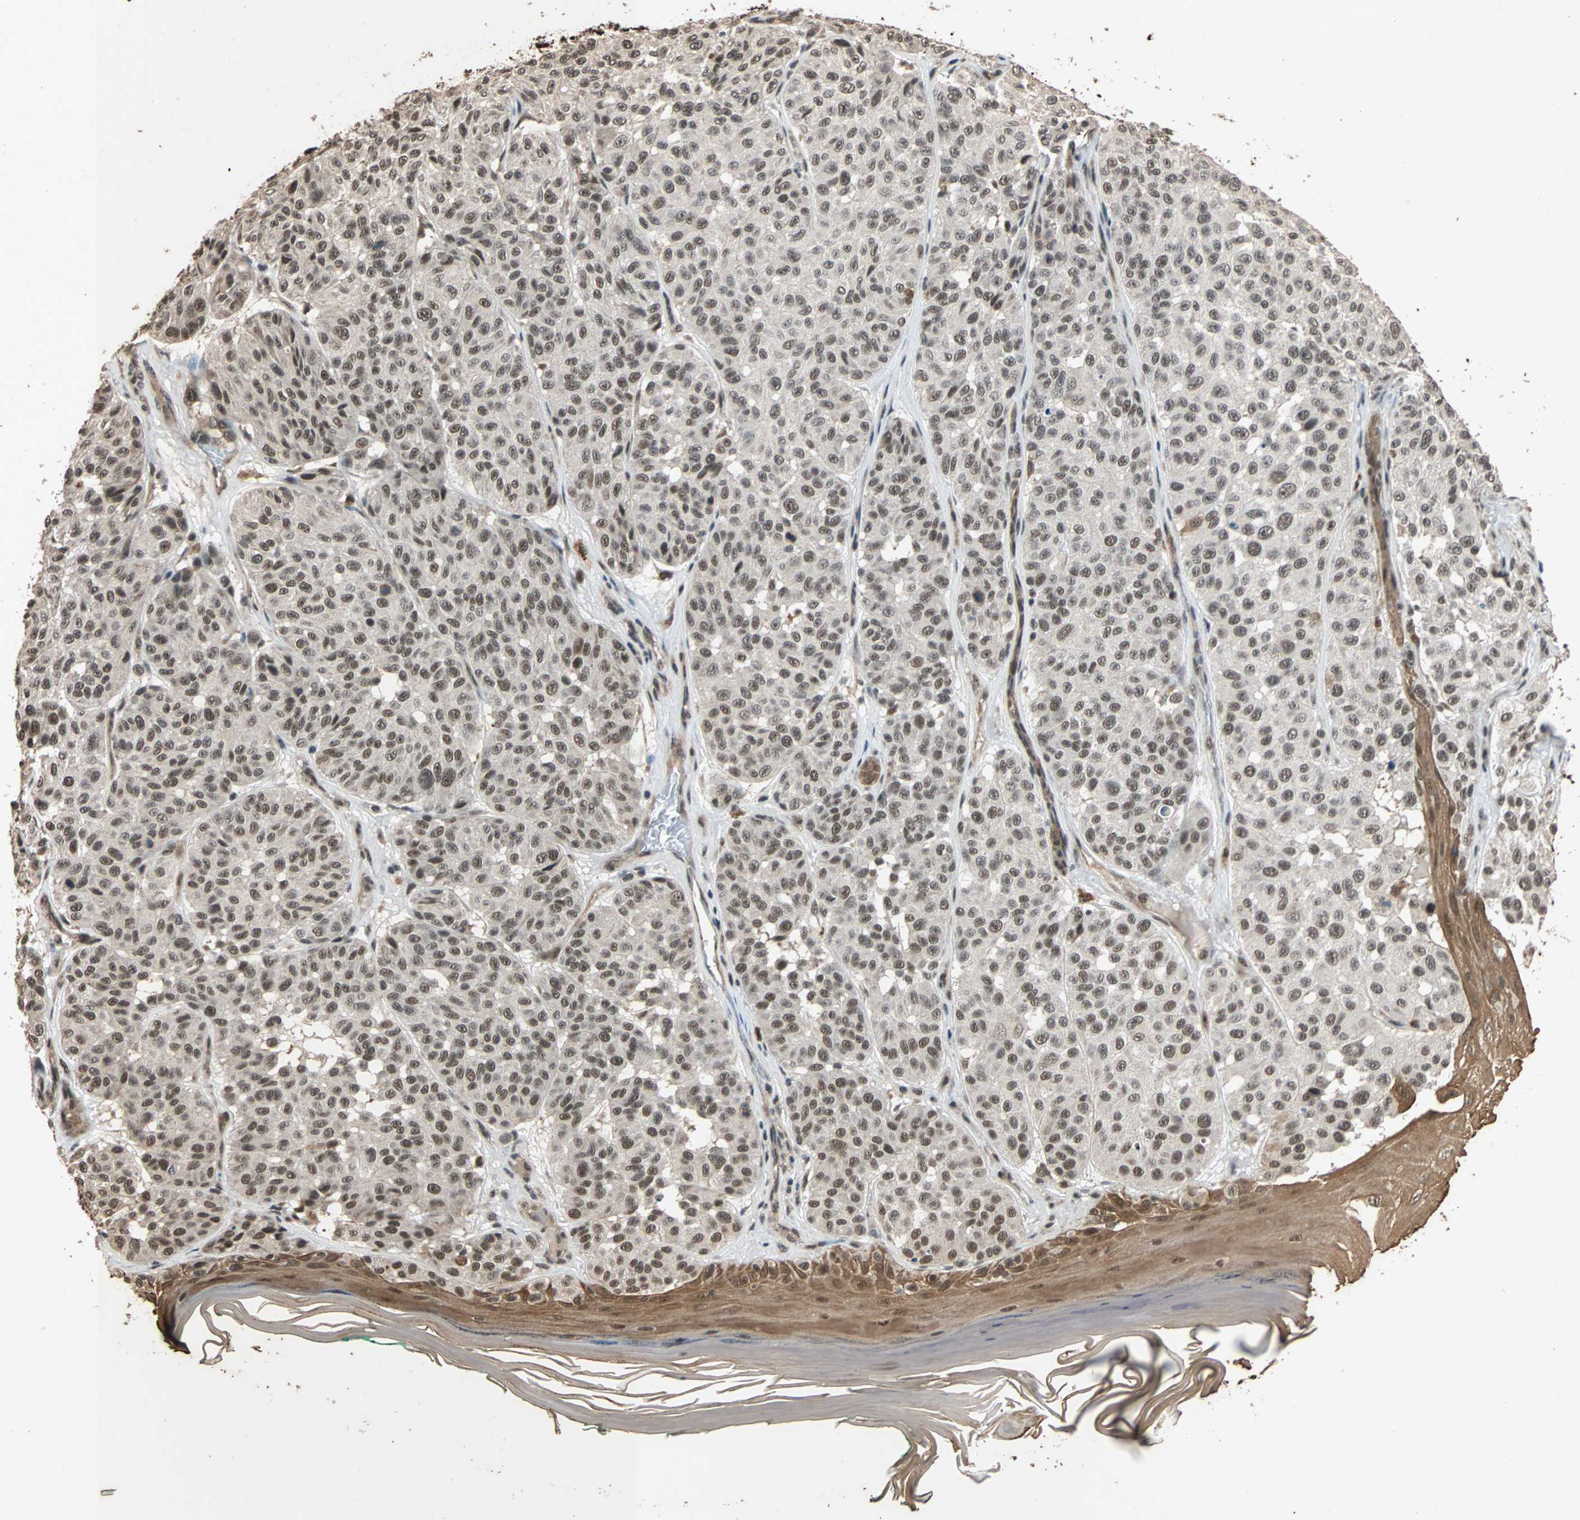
{"staining": {"intensity": "moderate", "quantity": ">75%", "location": "nuclear"}, "tissue": "melanoma", "cell_type": "Tumor cells", "image_type": "cancer", "snomed": [{"axis": "morphology", "description": "Malignant melanoma, NOS"}, {"axis": "topography", "description": "Skin"}], "caption": "Brown immunohistochemical staining in human melanoma reveals moderate nuclear expression in approximately >75% of tumor cells.", "gene": "CDC5L", "patient": {"sex": "female", "age": 46}}